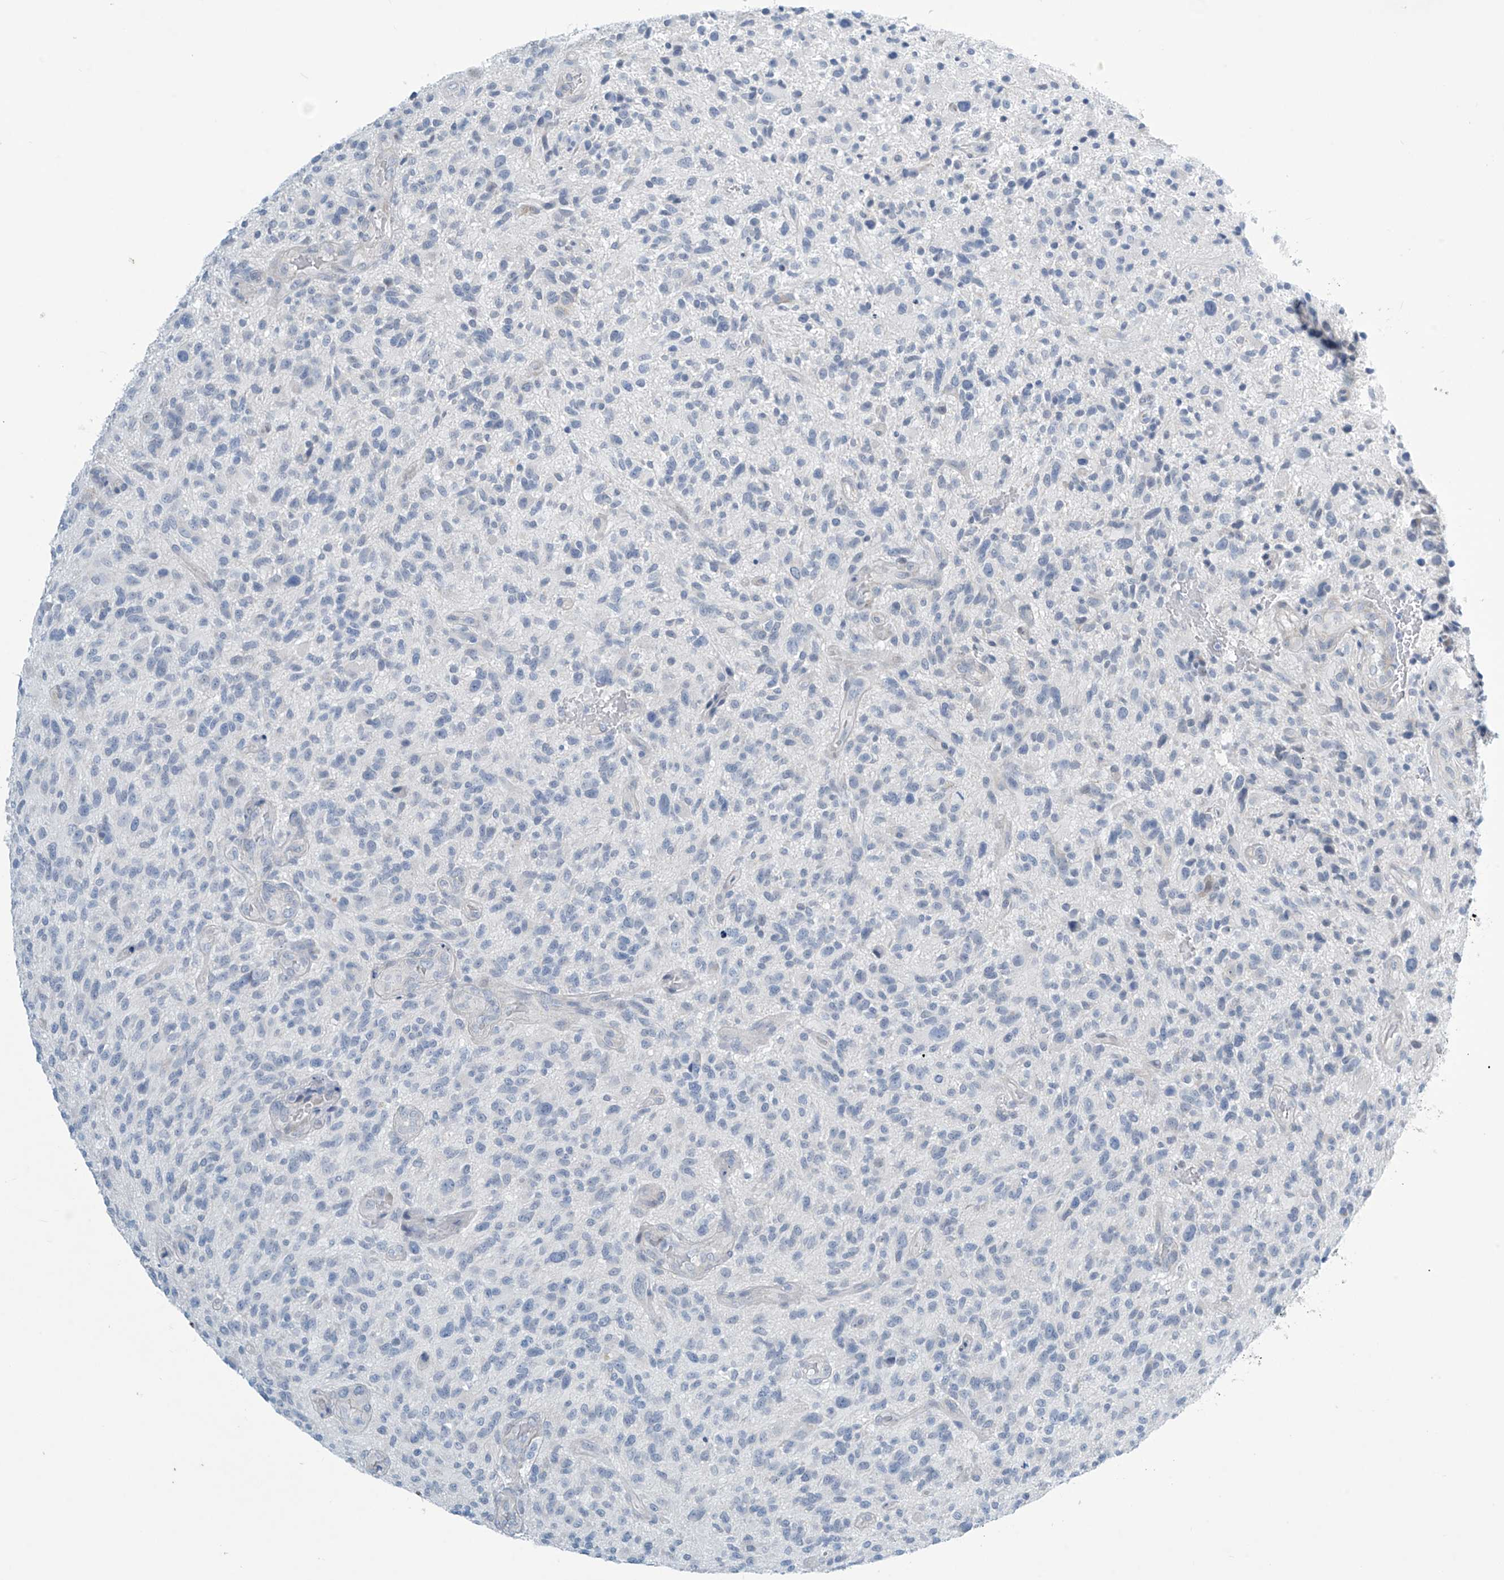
{"staining": {"intensity": "negative", "quantity": "none", "location": "none"}, "tissue": "glioma", "cell_type": "Tumor cells", "image_type": "cancer", "snomed": [{"axis": "morphology", "description": "Glioma, malignant, High grade"}, {"axis": "topography", "description": "Brain"}], "caption": "Protein analysis of malignant glioma (high-grade) shows no significant staining in tumor cells.", "gene": "SLC35A5", "patient": {"sex": "male", "age": 47}}